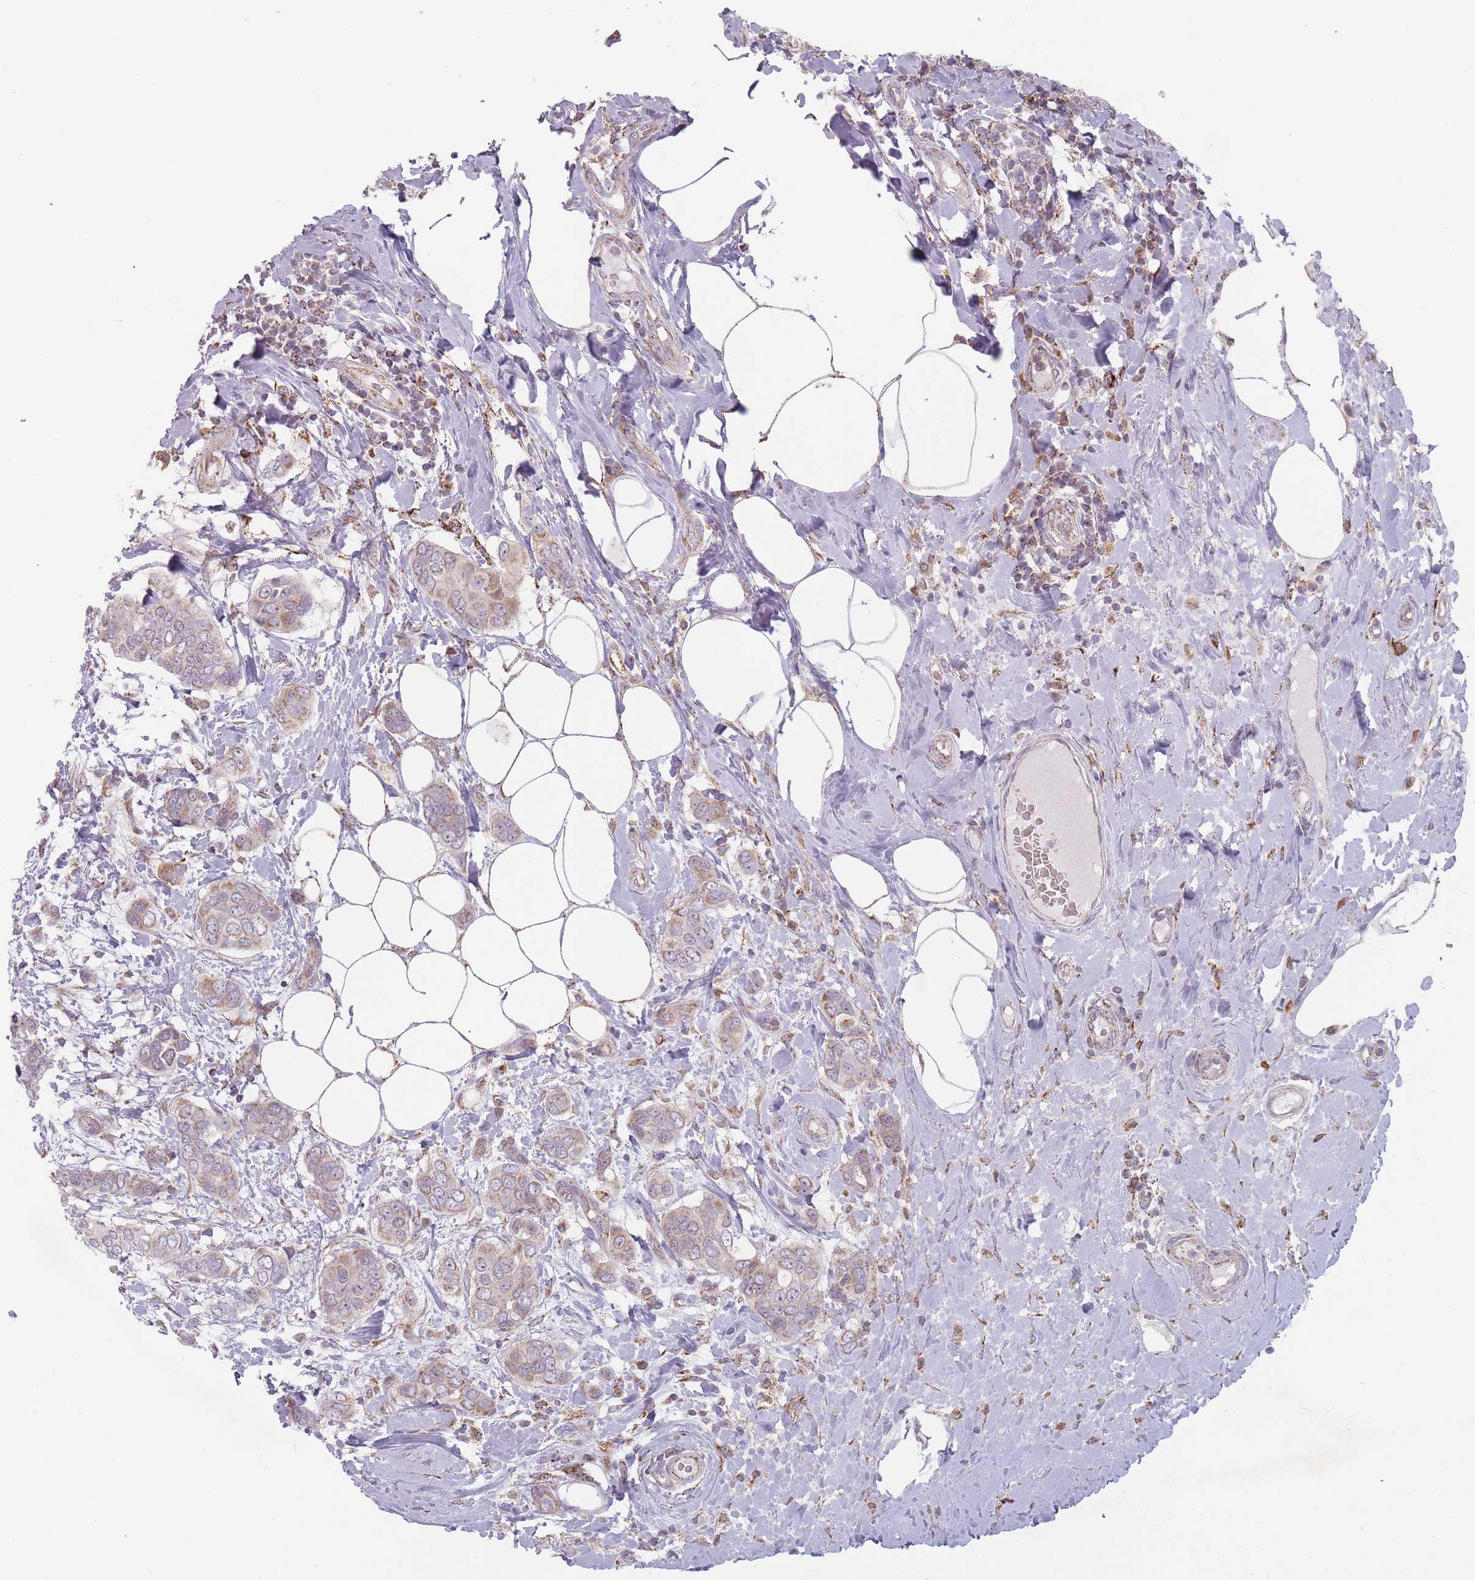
{"staining": {"intensity": "moderate", "quantity": "25%-75%", "location": "cytoplasmic/membranous"}, "tissue": "breast cancer", "cell_type": "Tumor cells", "image_type": "cancer", "snomed": [{"axis": "morphology", "description": "Lobular carcinoma"}, {"axis": "topography", "description": "Breast"}], "caption": "Protein expression analysis of breast cancer demonstrates moderate cytoplasmic/membranous expression in approximately 25%-75% of tumor cells.", "gene": "OR10Q1", "patient": {"sex": "female", "age": 51}}